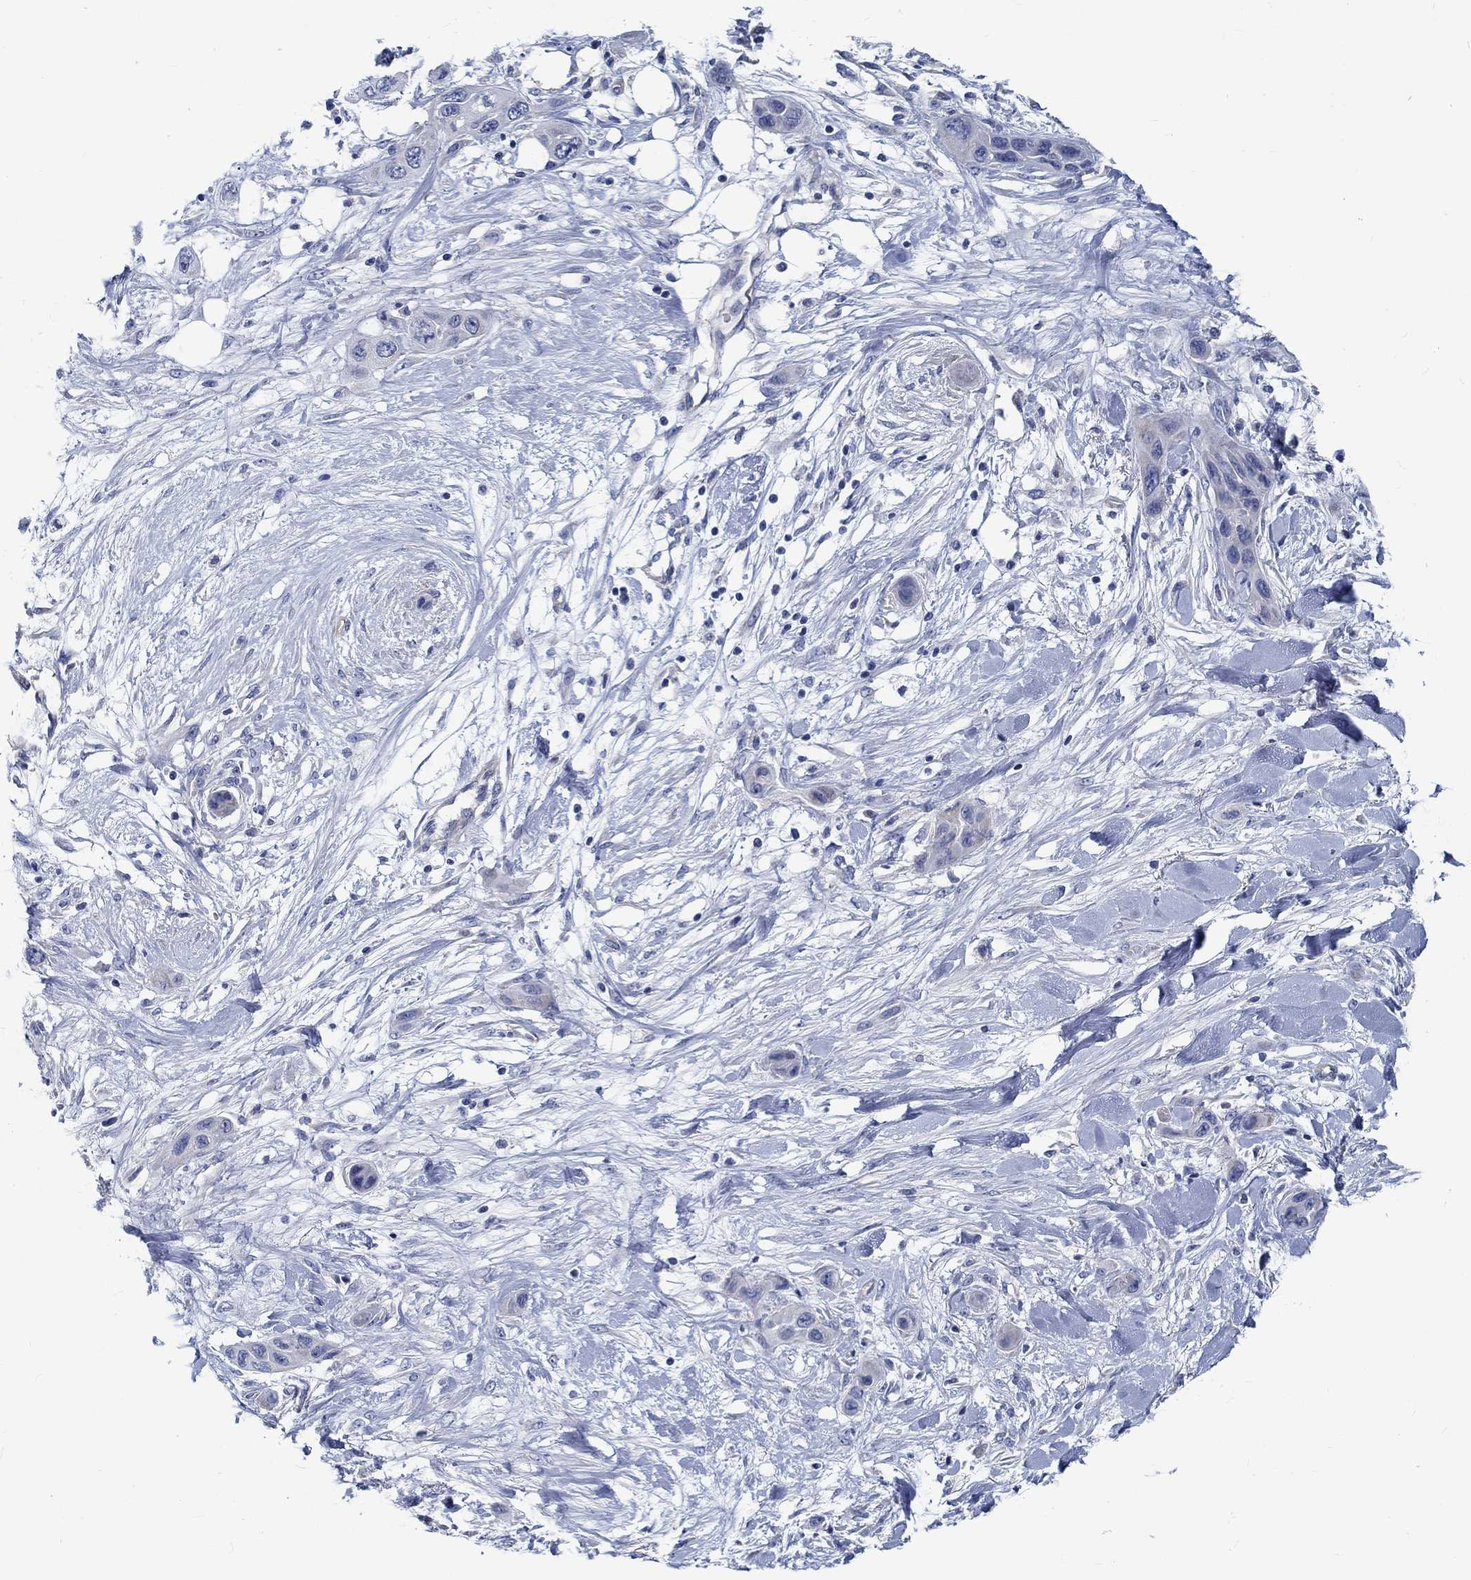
{"staining": {"intensity": "negative", "quantity": "none", "location": "none"}, "tissue": "skin cancer", "cell_type": "Tumor cells", "image_type": "cancer", "snomed": [{"axis": "morphology", "description": "Squamous cell carcinoma, NOS"}, {"axis": "topography", "description": "Skin"}], "caption": "A micrograph of skin cancer stained for a protein displays no brown staining in tumor cells. (Brightfield microscopy of DAB (3,3'-diaminobenzidine) immunohistochemistry (IHC) at high magnification).", "gene": "MYBPC1", "patient": {"sex": "male", "age": 79}}